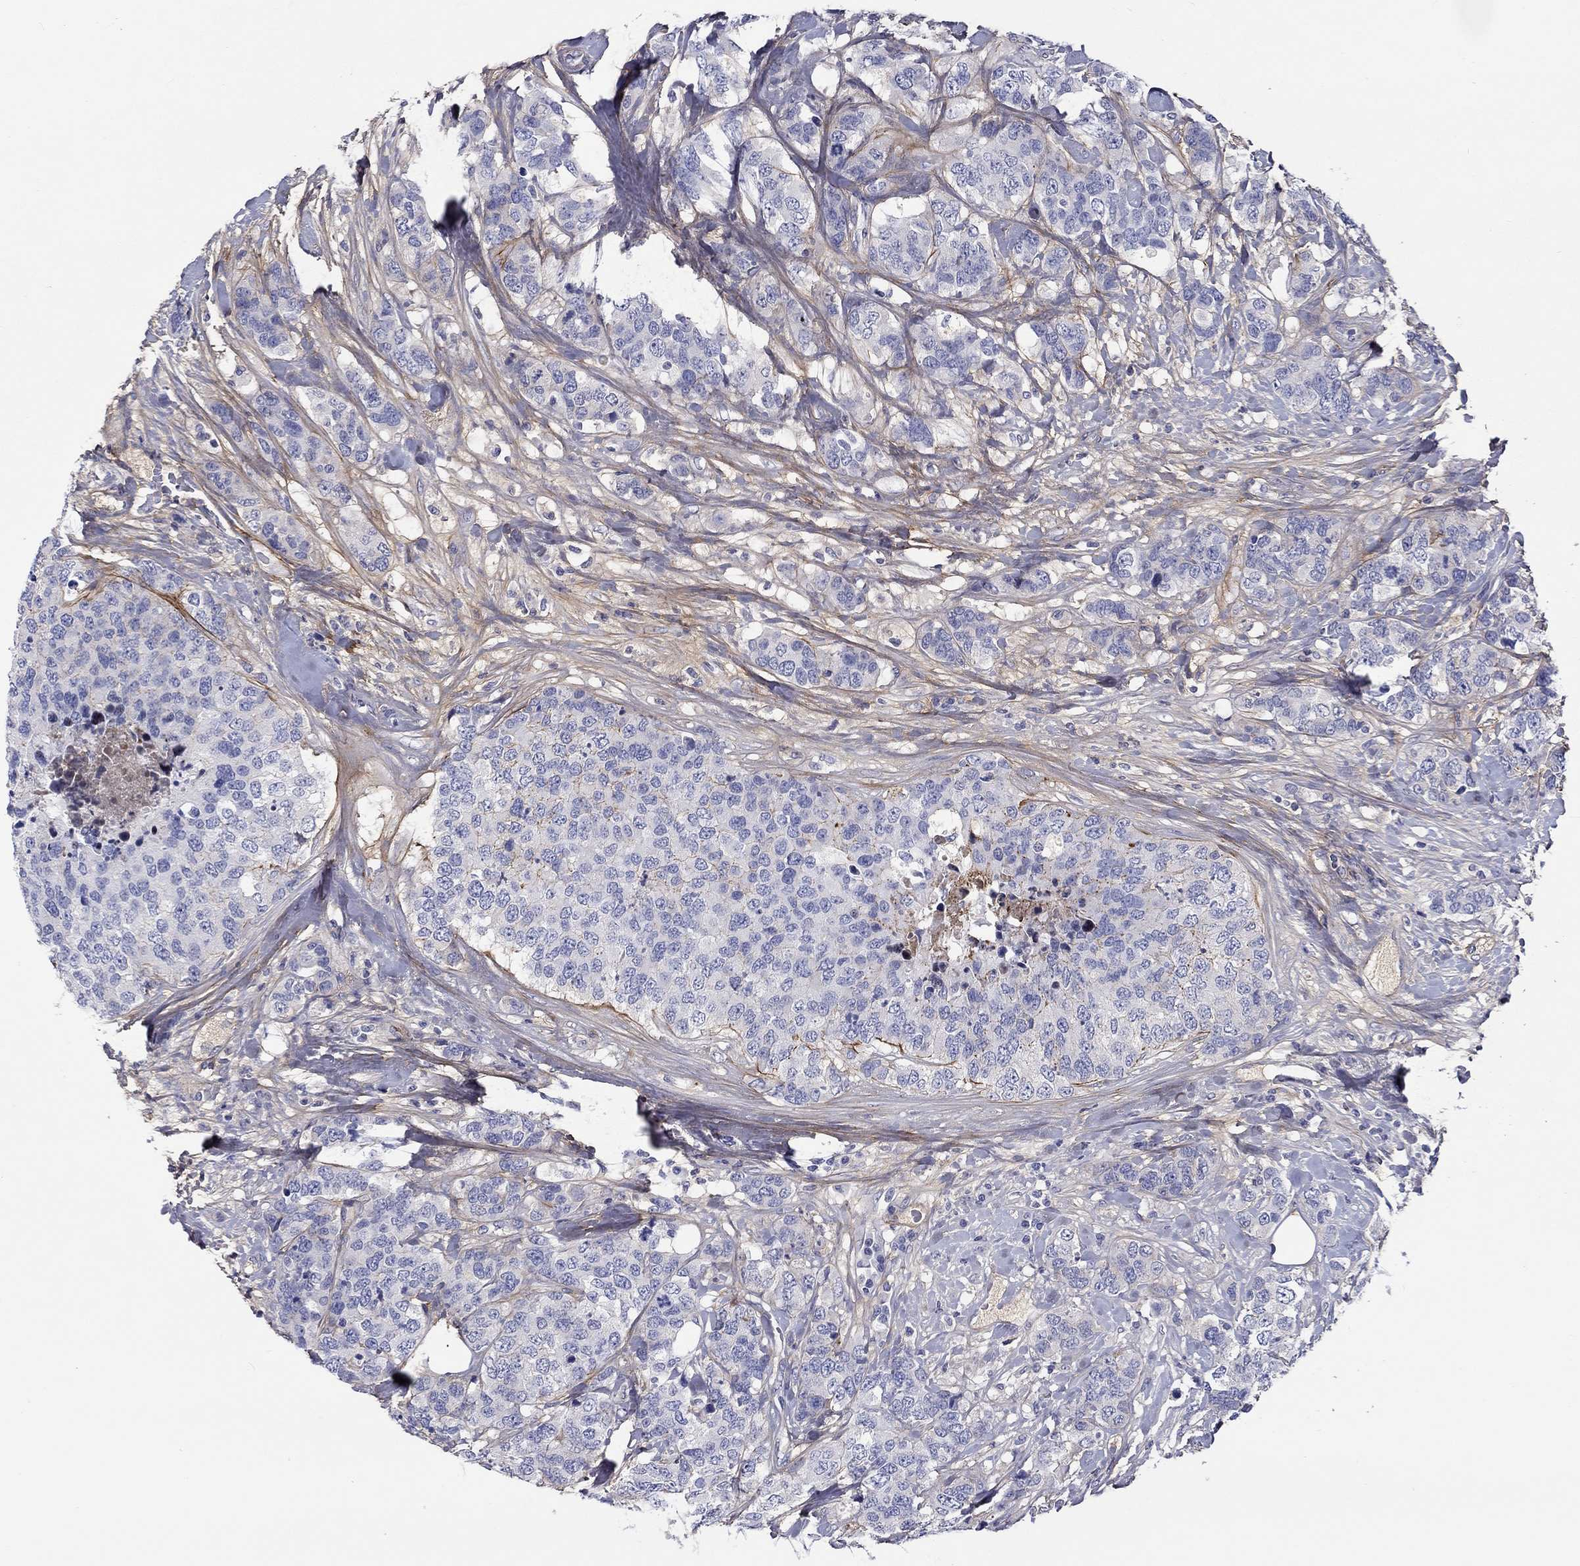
{"staining": {"intensity": "negative", "quantity": "none", "location": "none"}, "tissue": "breast cancer", "cell_type": "Tumor cells", "image_type": "cancer", "snomed": [{"axis": "morphology", "description": "Lobular carcinoma"}, {"axis": "topography", "description": "Breast"}], "caption": "Immunohistochemistry micrograph of neoplastic tissue: breast cancer (lobular carcinoma) stained with DAB shows no significant protein expression in tumor cells.", "gene": "TGFBI", "patient": {"sex": "female", "age": 59}}